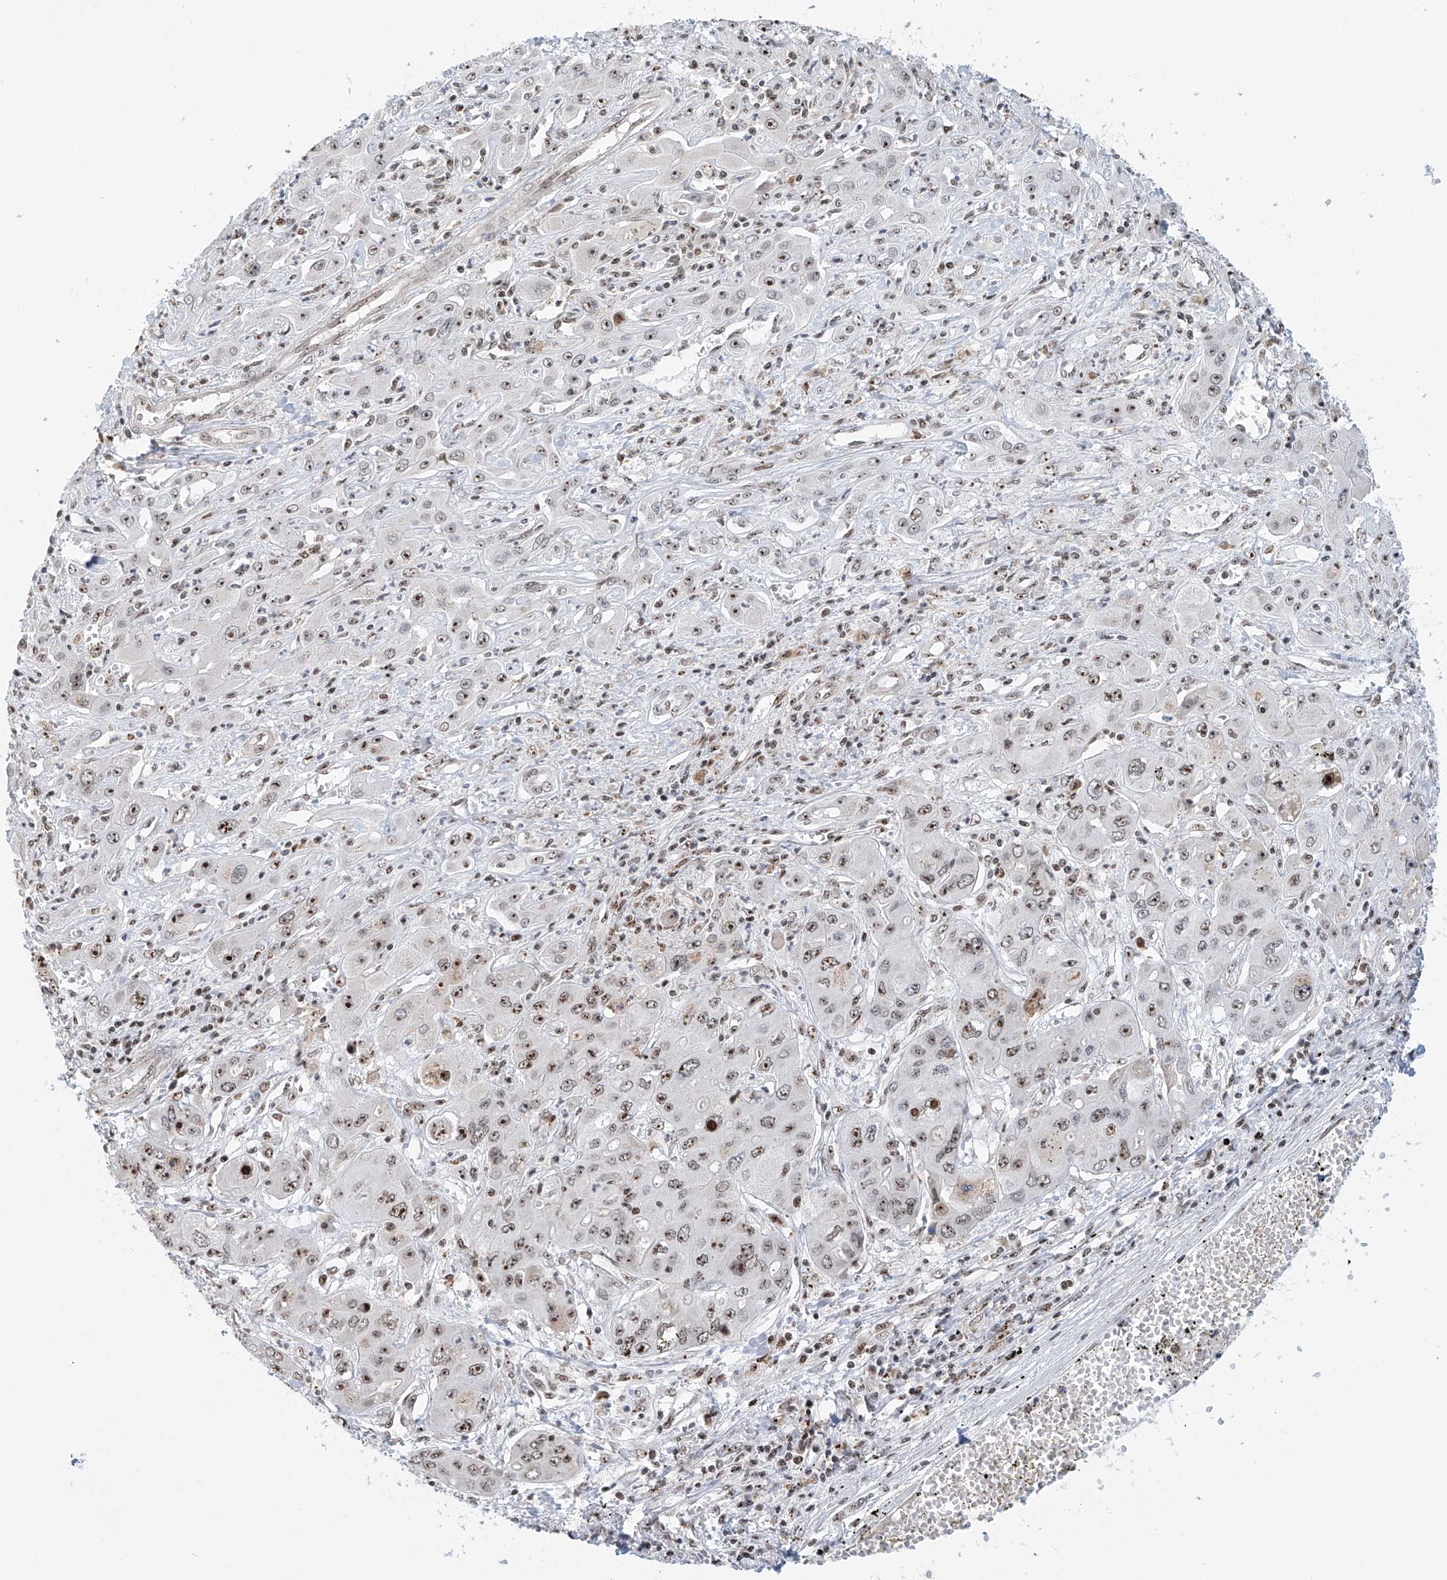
{"staining": {"intensity": "strong", "quantity": "25%-75%", "location": "nuclear"}, "tissue": "liver cancer", "cell_type": "Tumor cells", "image_type": "cancer", "snomed": [{"axis": "morphology", "description": "Cholangiocarcinoma"}, {"axis": "topography", "description": "Liver"}], "caption": "Tumor cells exhibit high levels of strong nuclear expression in approximately 25%-75% of cells in human liver cancer (cholangiocarcinoma).", "gene": "PRUNE2", "patient": {"sex": "male", "age": 67}}